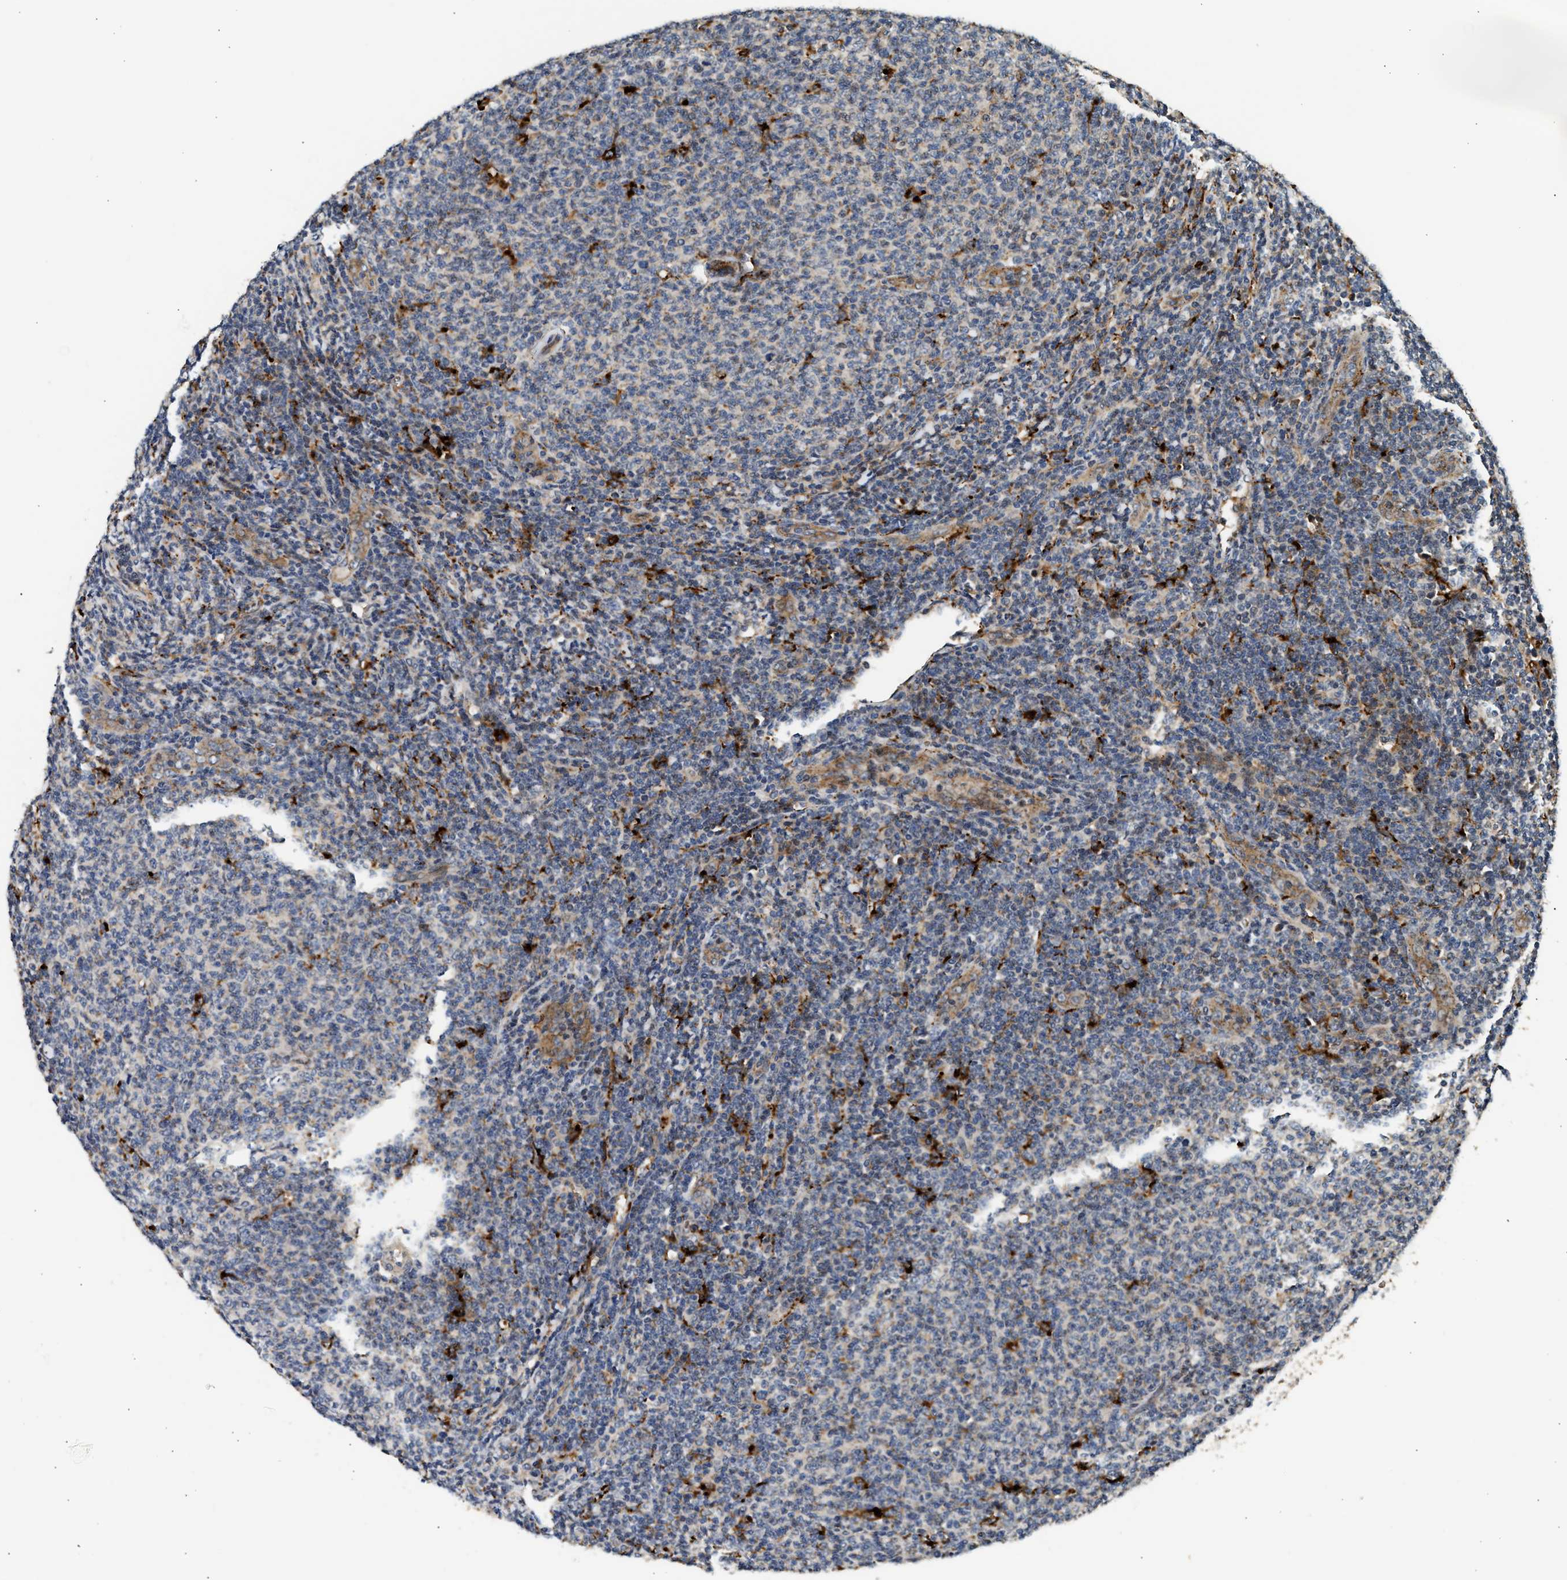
{"staining": {"intensity": "negative", "quantity": "none", "location": "none"}, "tissue": "lymphoma", "cell_type": "Tumor cells", "image_type": "cancer", "snomed": [{"axis": "morphology", "description": "Malignant lymphoma, non-Hodgkin's type, Low grade"}, {"axis": "topography", "description": "Lymph node"}], "caption": "Immunohistochemical staining of human lymphoma reveals no significant positivity in tumor cells.", "gene": "PLD3", "patient": {"sex": "male", "age": 66}}